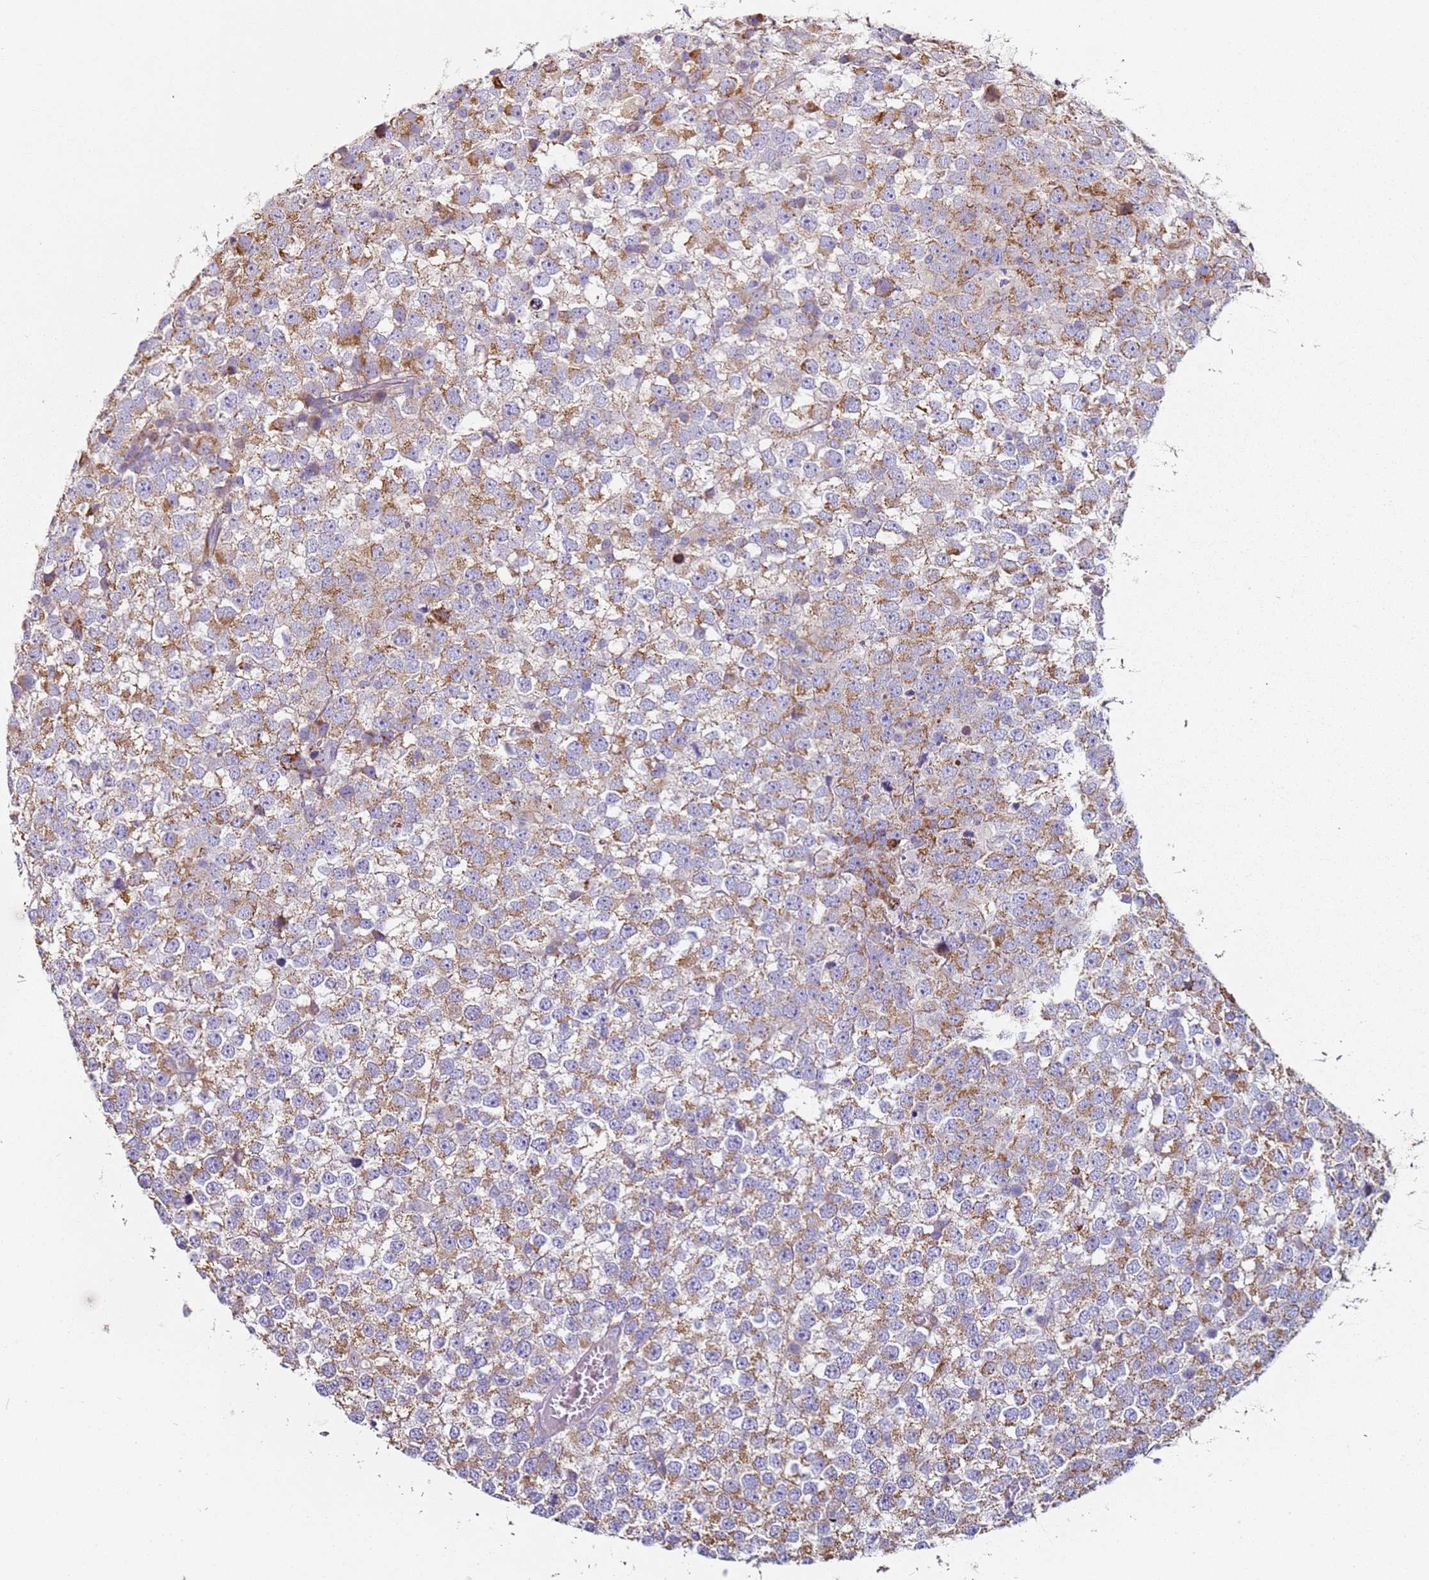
{"staining": {"intensity": "moderate", "quantity": "25%-75%", "location": "cytoplasmic/membranous"}, "tissue": "testis cancer", "cell_type": "Tumor cells", "image_type": "cancer", "snomed": [{"axis": "morphology", "description": "Seminoma, NOS"}, {"axis": "topography", "description": "Testis"}], "caption": "Immunohistochemical staining of testis seminoma exhibits moderate cytoplasmic/membranous protein positivity in approximately 25%-75% of tumor cells. Using DAB (brown) and hematoxylin (blue) stains, captured at high magnification using brightfield microscopy.", "gene": "ALS2", "patient": {"sex": "male", "age": 65}}